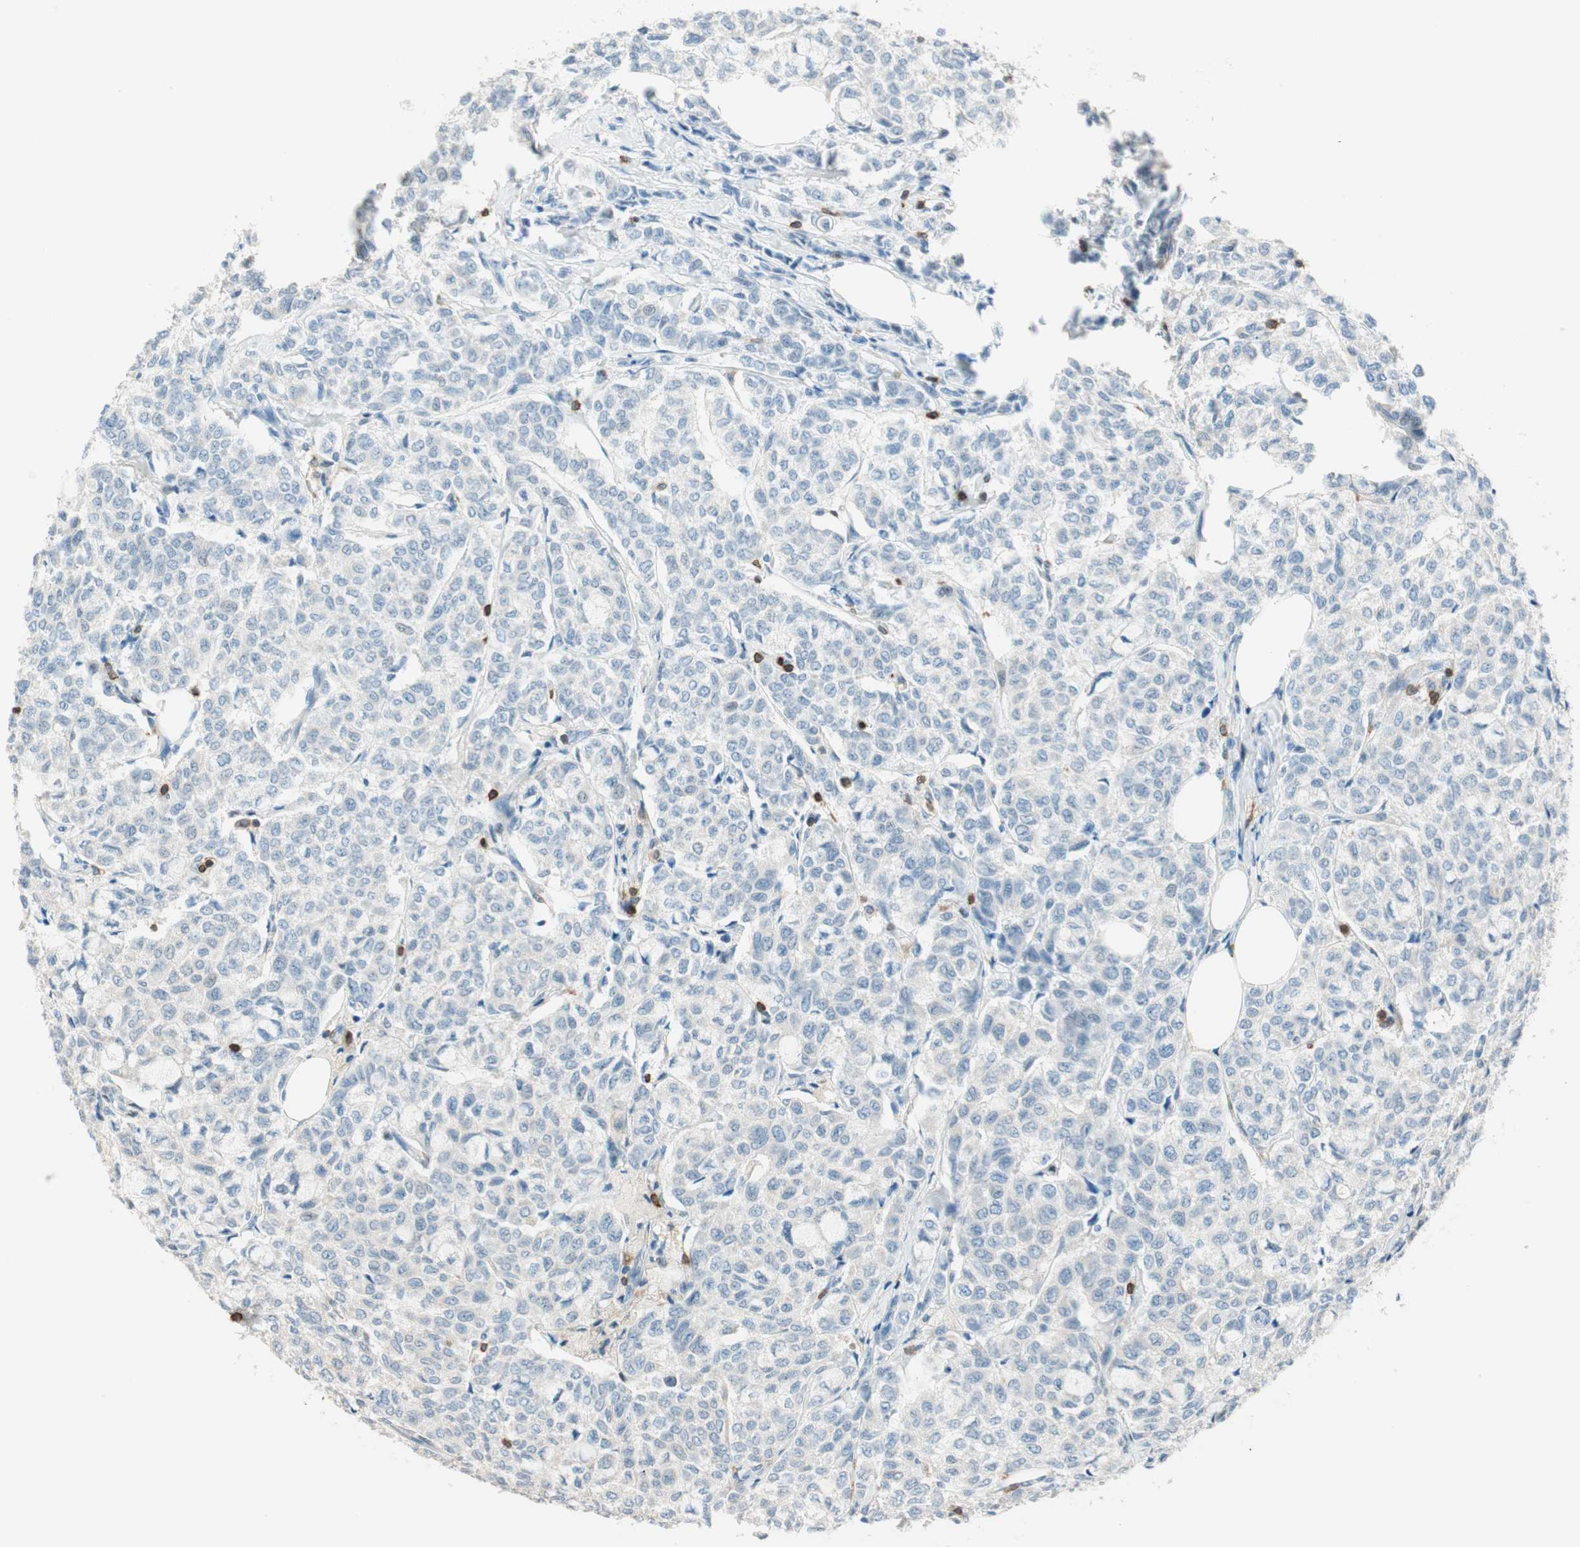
{"staining": {"intensity": "negative", "quantity": "none", "location": "none"}, "tissue": "breast cancer", "cell_type": "Tumor cells", "image_type": "cancer", "snomed": [{"axis": "morphology", "description": "Lobular carcinoma"}, {"axis": "topography", "description": "Breast"}], "caption": "Immunohistochemical staining of lobular carcinoma (breast) shows no significant positivity in tumor cells.", "gene": "HPGD", "patient": {"sex": "female", "age": 60}}